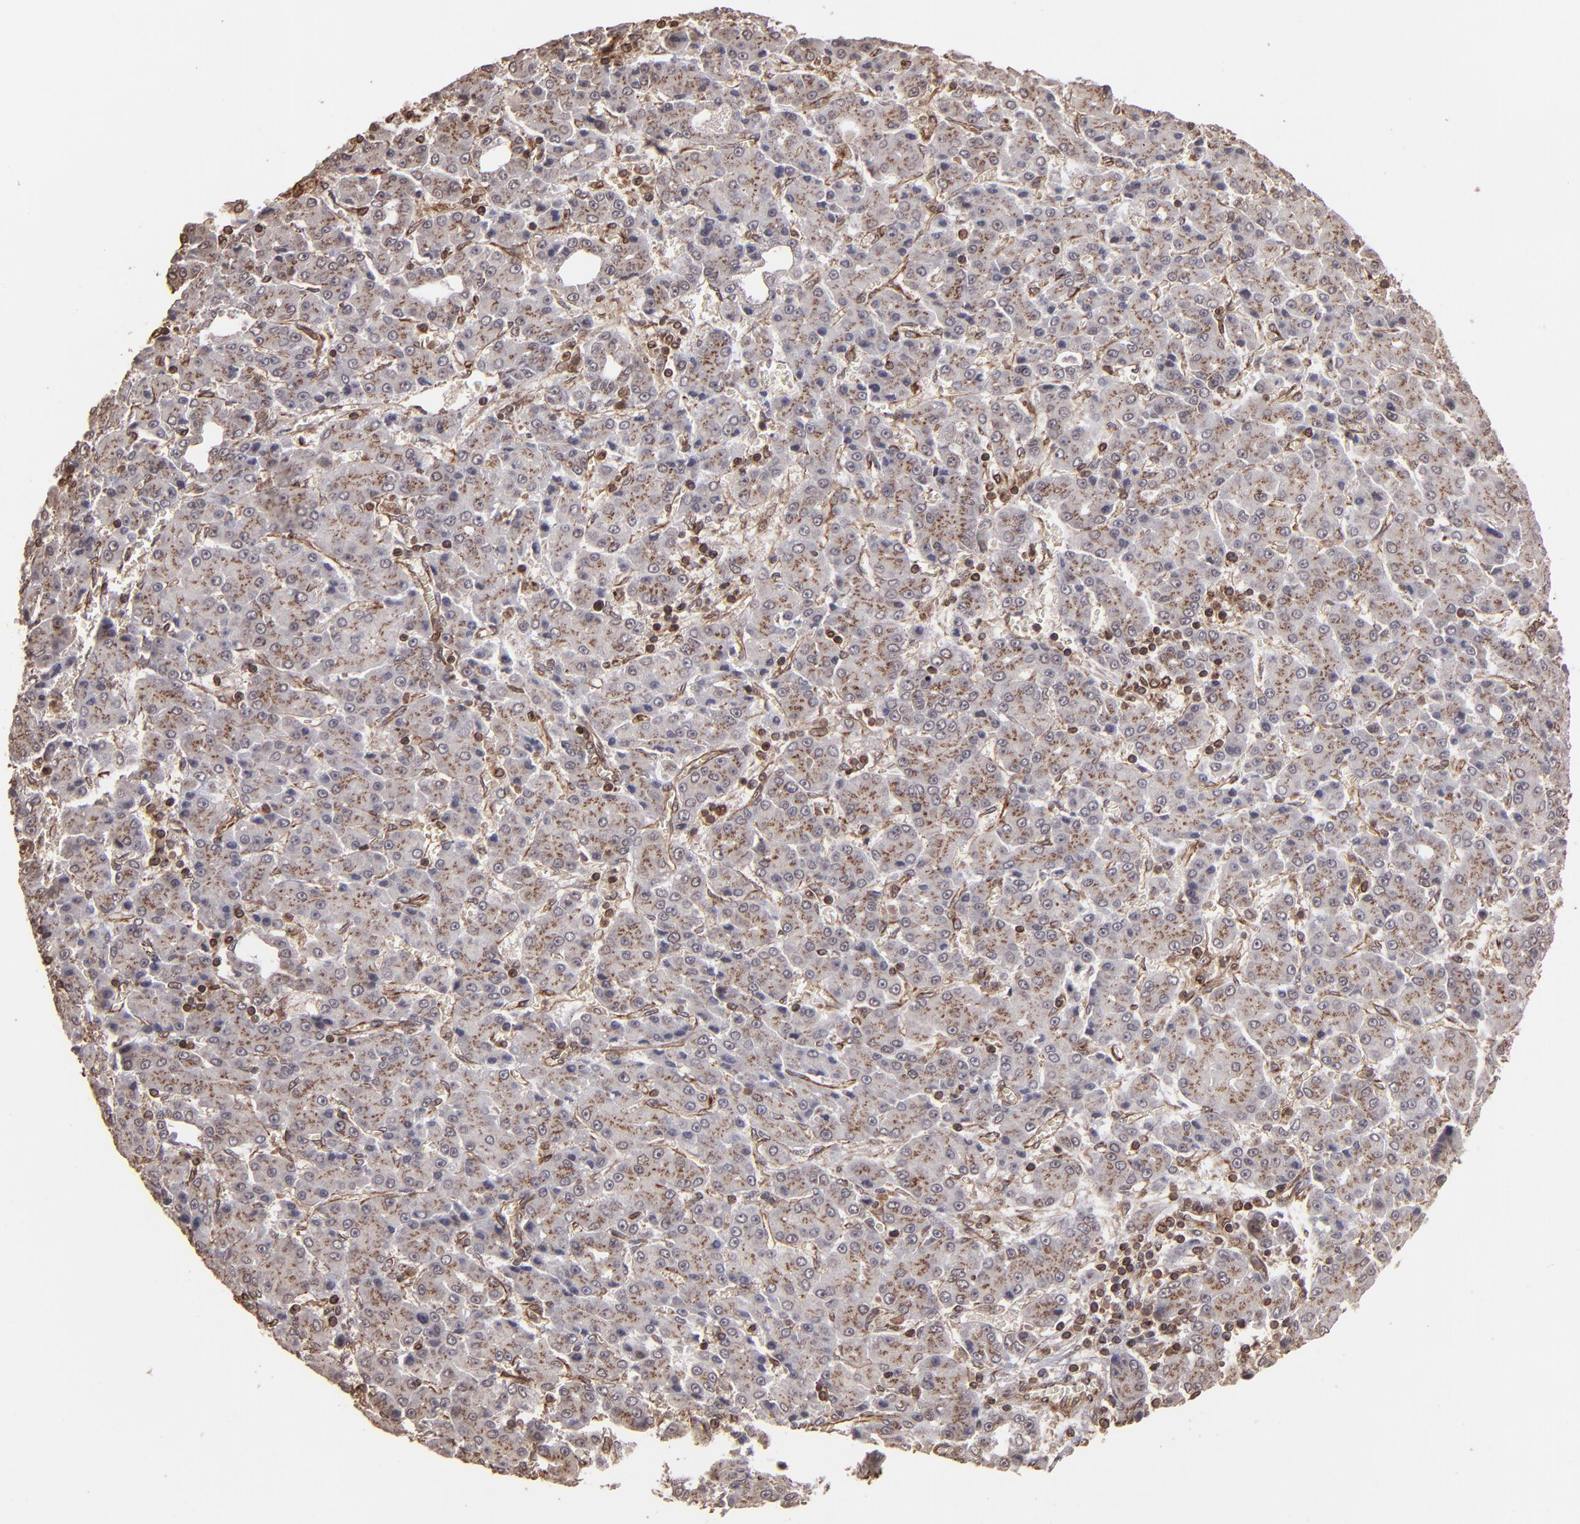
{"staining": {"intensity": "weak", "quantity": "25%-75%", "location": "cytoplasmic/membranous"}, "tissue": "liver cancer", "cell_type": "Tumor cells", "image_type": "cancer", "snomed": [{"axis": "morphology", "description": "Carcinoma, Hepatocellular, NOS"}, {"axis": "topography", "description": "Liver"}], "caption": "High-power microscopy captured an IHC photomicrograph of liver cancer, revealing weak cytoplasmic/membranous expression in about 25%-75% of tumor cells. The protein is shown in brown color, while the nuclei are stained blue.", "gene": "TRIP11", "patient": {"sex": "male", "age": 69}}